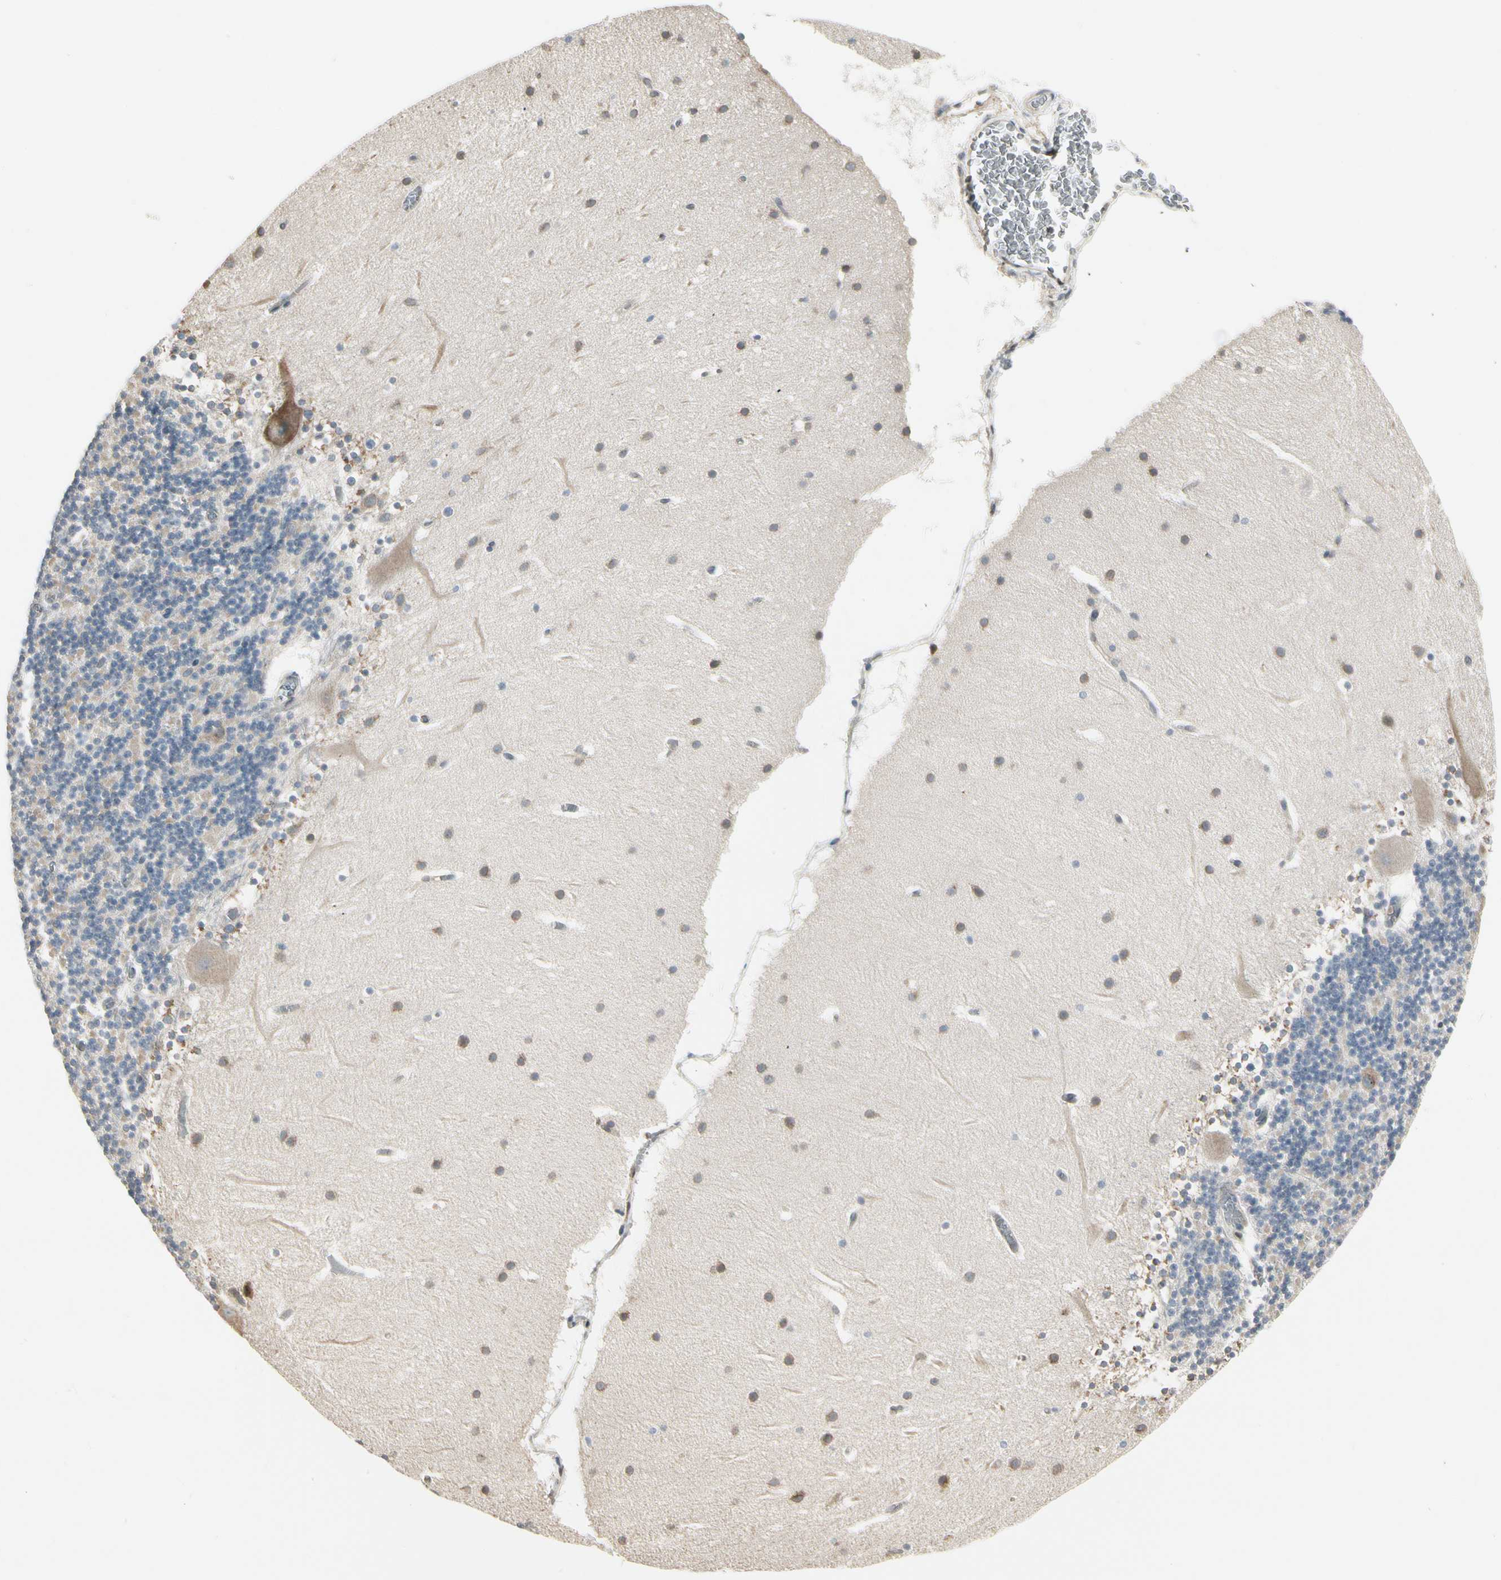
{"staining": {"intensity": "negative", "quantity": "none", "location": "none"}, "tissue": "cerebellum", "cell_type": "Cells in granular layer", "image_type": "normal", "snomed": [{"axis": "morphology", "description": "Normal tissue, NOS"}, {"axis": "topography", "description": "Cerebellum"}], "caption": "Cerebellum was stained to show a protein in brown. There is no significant staining in cells in granular layer. (Brightfield microscopy of DAB (3,3'-diaminobenzidine) IHC at high magnification).", "gene": "NUCB2", "patient": {"sex": "female", "age": 19}}